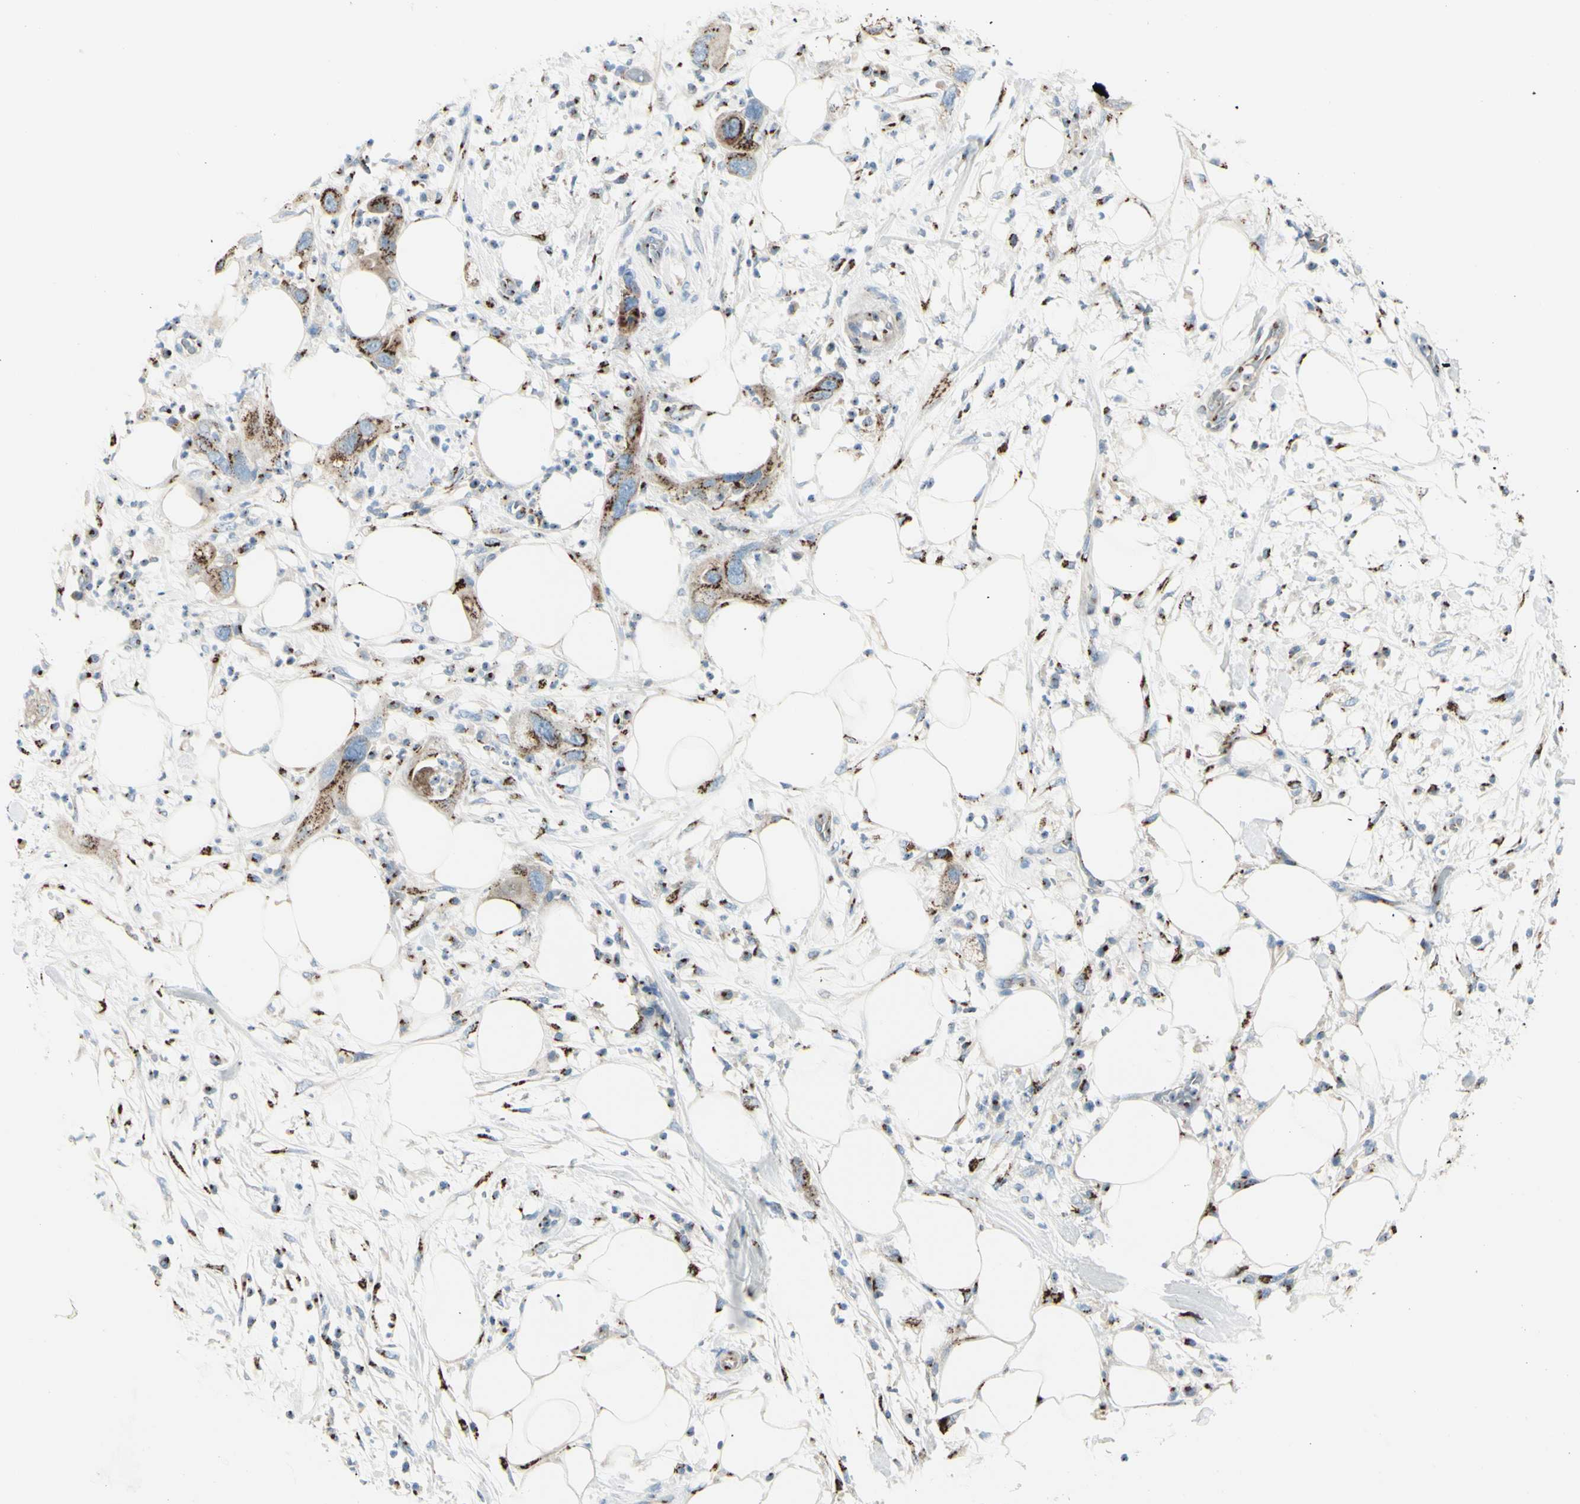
{"staining": {"intensity": "strong", "quantity": ">75%", "location": "cytoplasmic/membranous"}, "tissue": "pancreatic cancer", "cell_type": "Tumor cells", "image_type": "cancer", "snomed": [{"axis": "morphology", "description": "Adenocarcinoma, NOS"}, {"axis": "topography", "description": "Pancreas"}], "caption": "Immunohistochemical staining of human adenocarcinoma (pancreatic) shows strong cytoplasmic/membranous protein expression in about >75% of tumor cells.", "gene": "B4GALT1", "patient": {"sex": "female", "age": 71}}